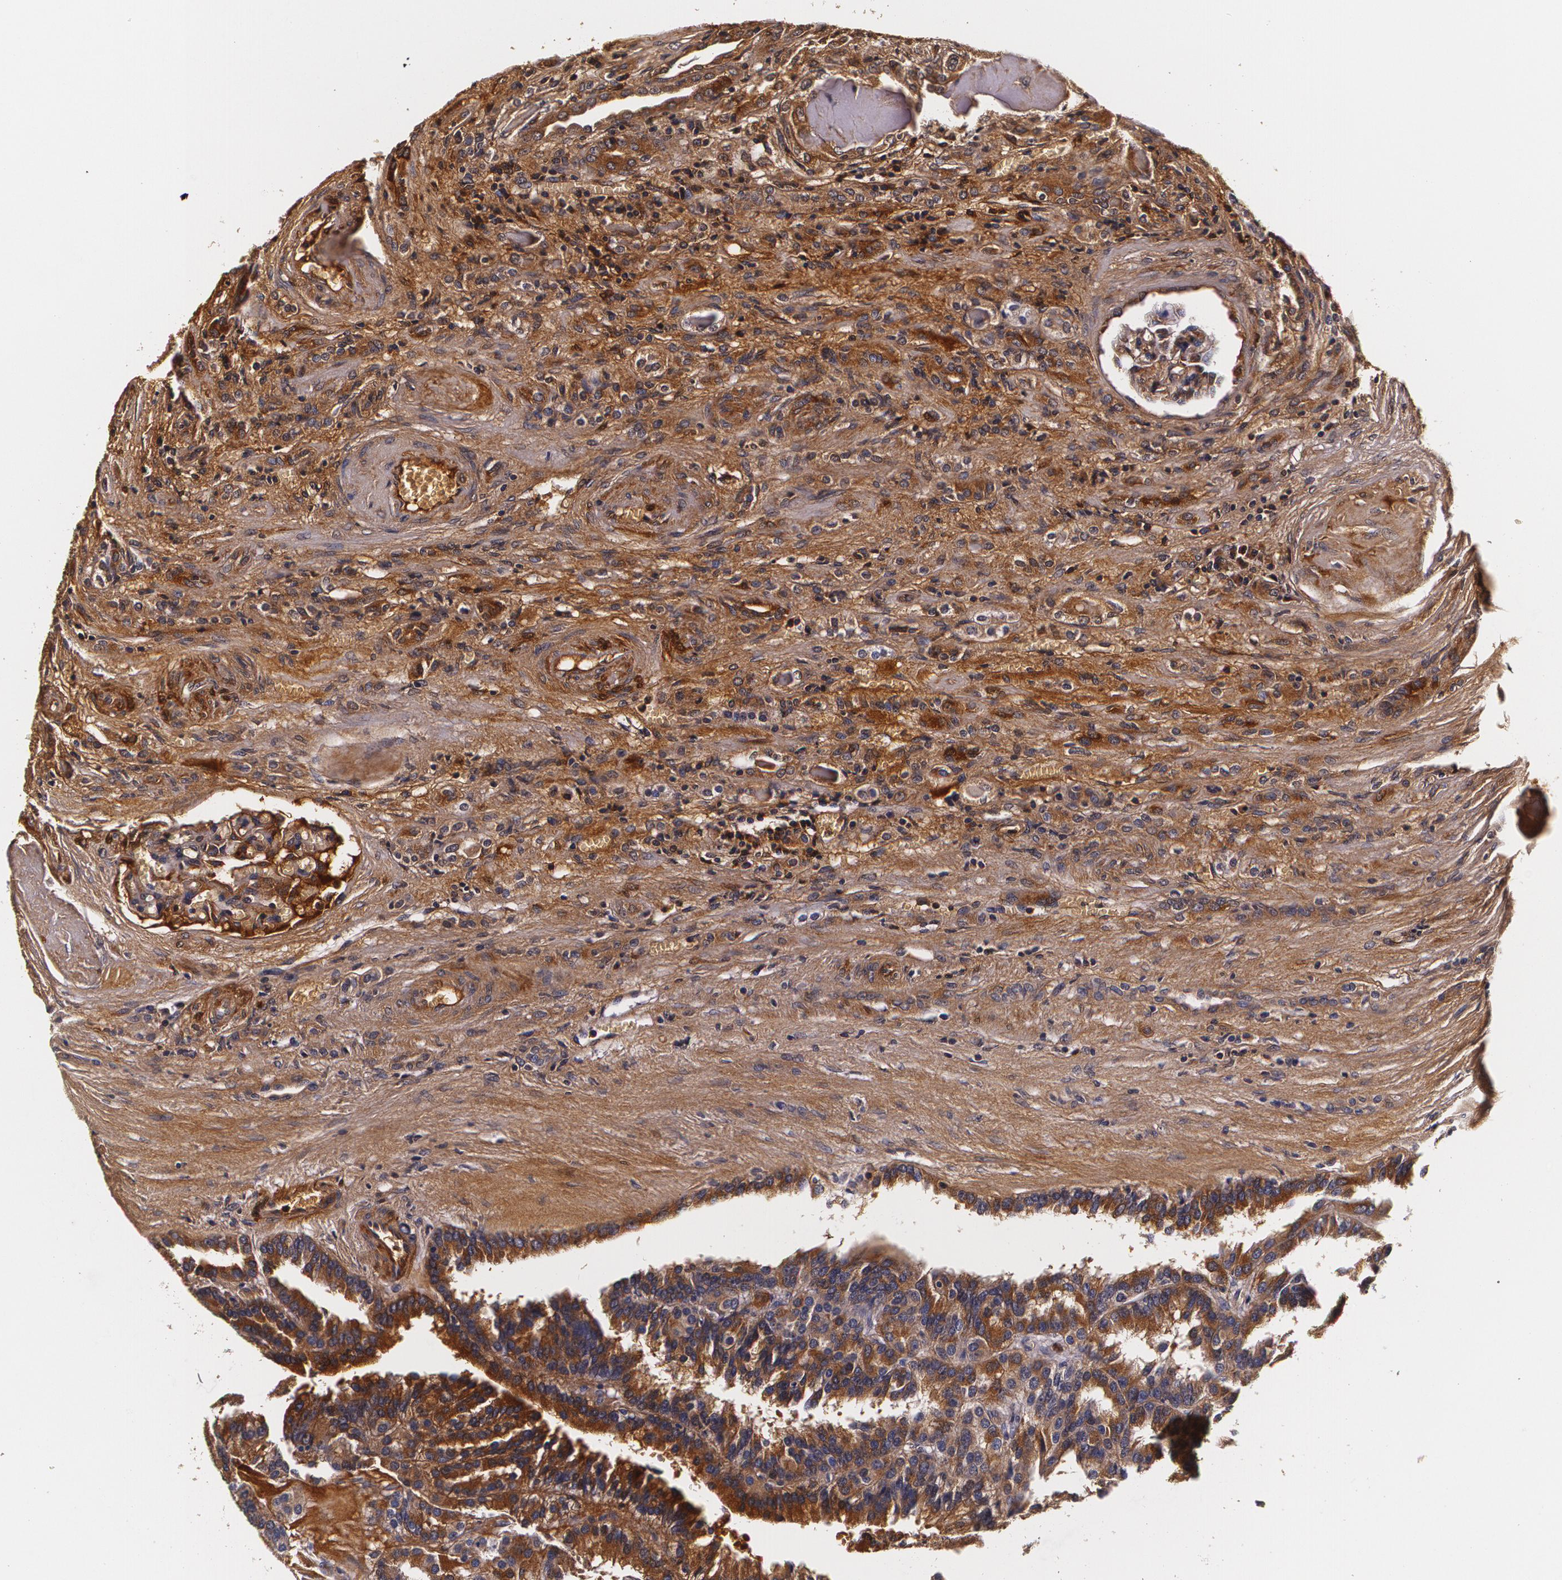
{"staining": {"intensity": "moderate", "quantity": ">75%", "location": "cytoplasmic/membranous"}, "tissue": "renal cancer", "cell_type": "Tumor cells", "image_type": "cancer", "snomed": [{"axis": "morphology", "description": "Adenocarcinoma, NOS"}, {"axis": "topography", "description": "Kidney"}], "caption": "The image demonstrates immunohistochemical staining of renal cancer (adenocarcinoma). There is moderate cytoplasmic/membranous staining is seen in approximately >75% of tumor cells. (IHC, brightfield microscopy, high magnification).", "gene": "TTR", "patient": {"sex": "male", "age": 46}}